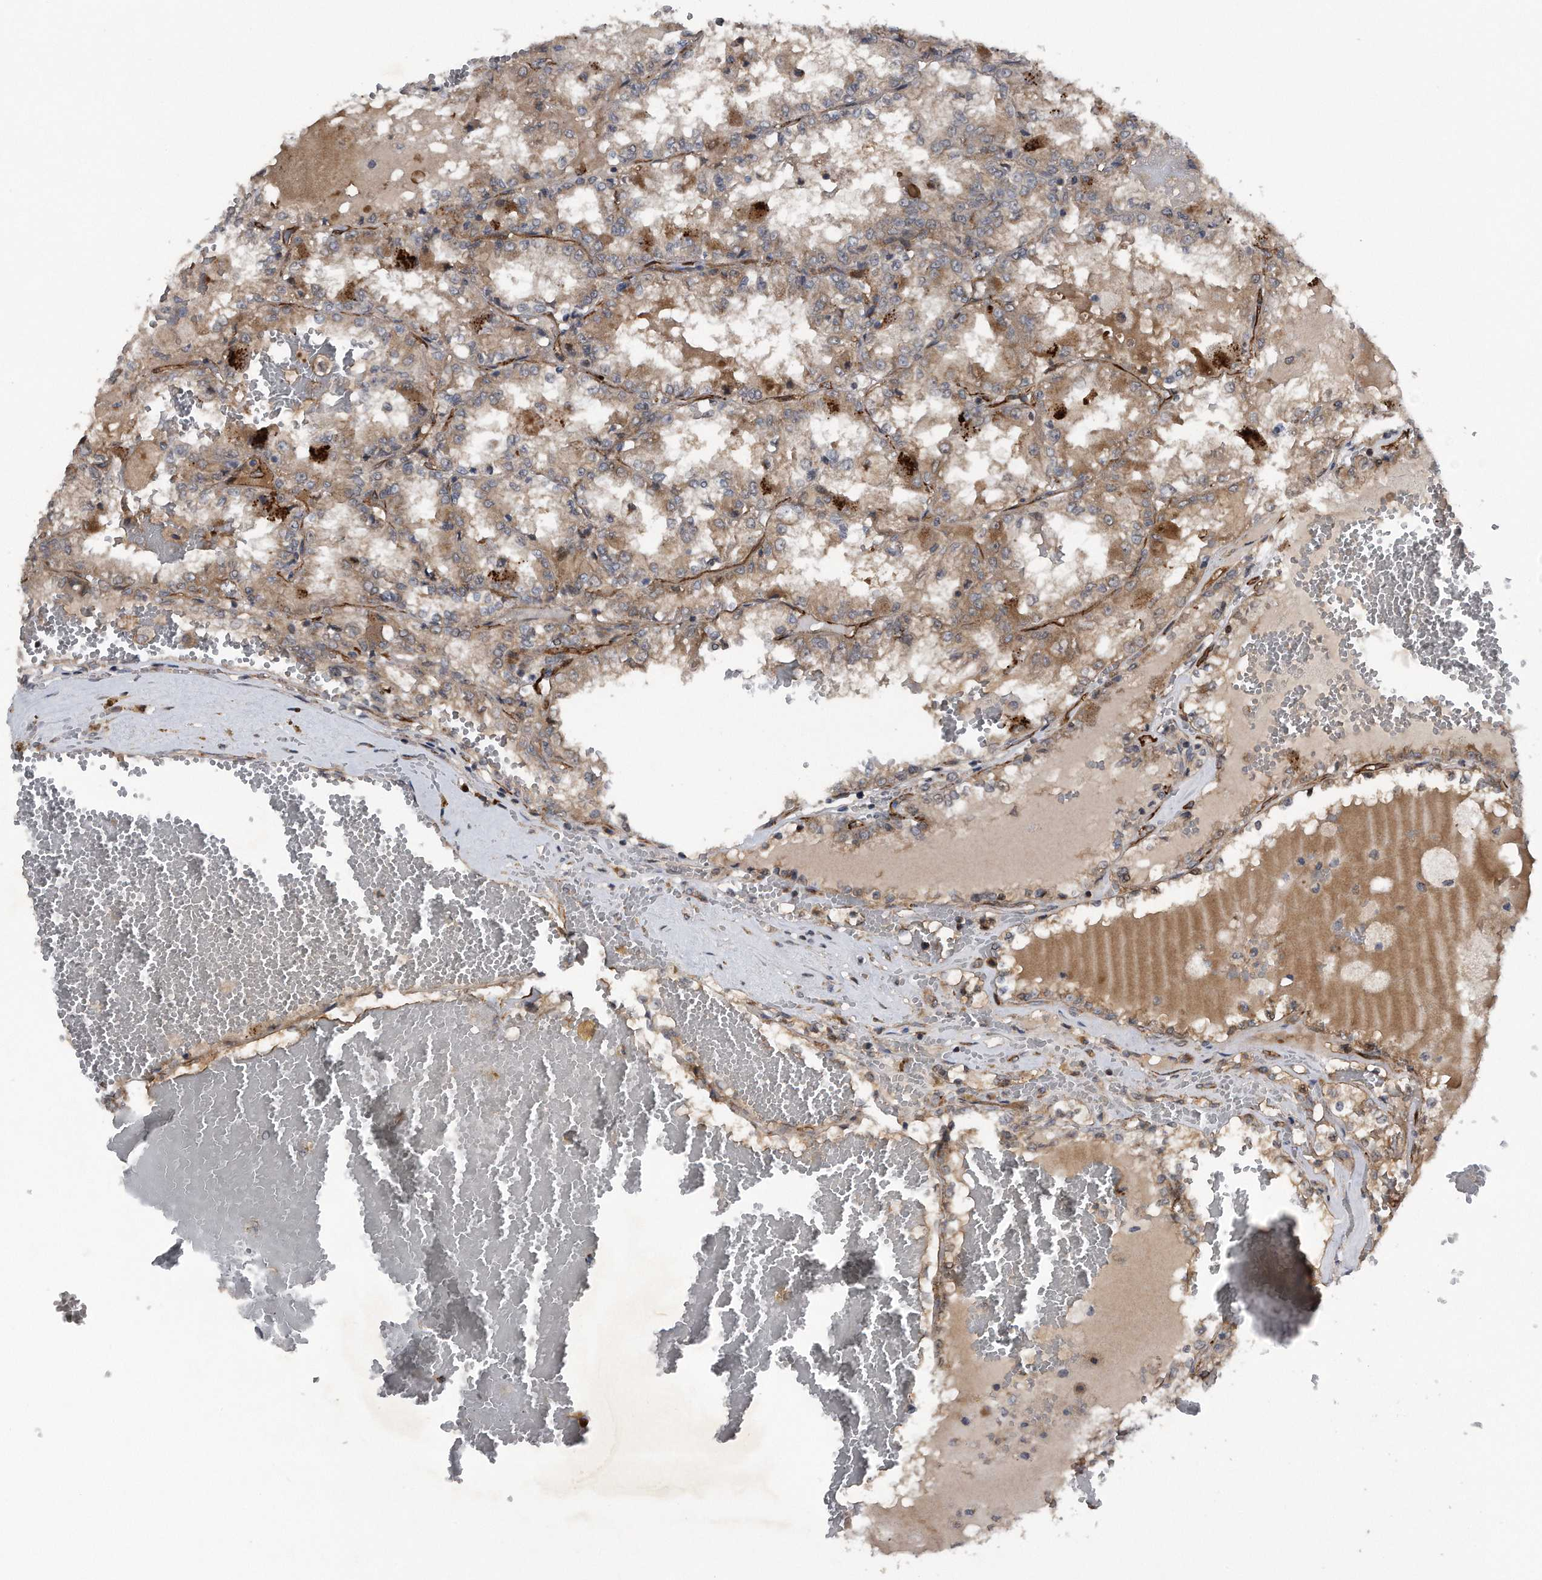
{"staining": {"intensity": "weak", "quantity": ">75%", "location": "cytoplasmic/membranous"}, "tissue": "renal cancer", "cell_type": "Tumor cells", "image_type": "cancer", "snomed": [{"axis": "morphology", "description": "Adenocarcinoma, NOS"}, {"axis": "topography", "description": "Kidney"}], "caption": "Immunohistochemistry micrograph of neoplastic tissue: human renal adenocarcinoma stained using immunohistochemistry demonstrates low levels of weak protein expression localized specifically in the cytoplasmic/membranous of tumor cells, appearing as a cytoplasmic/membranous brown color.", "gene": "LYRM4", "patient": {"sex": "female", "age": 56}}